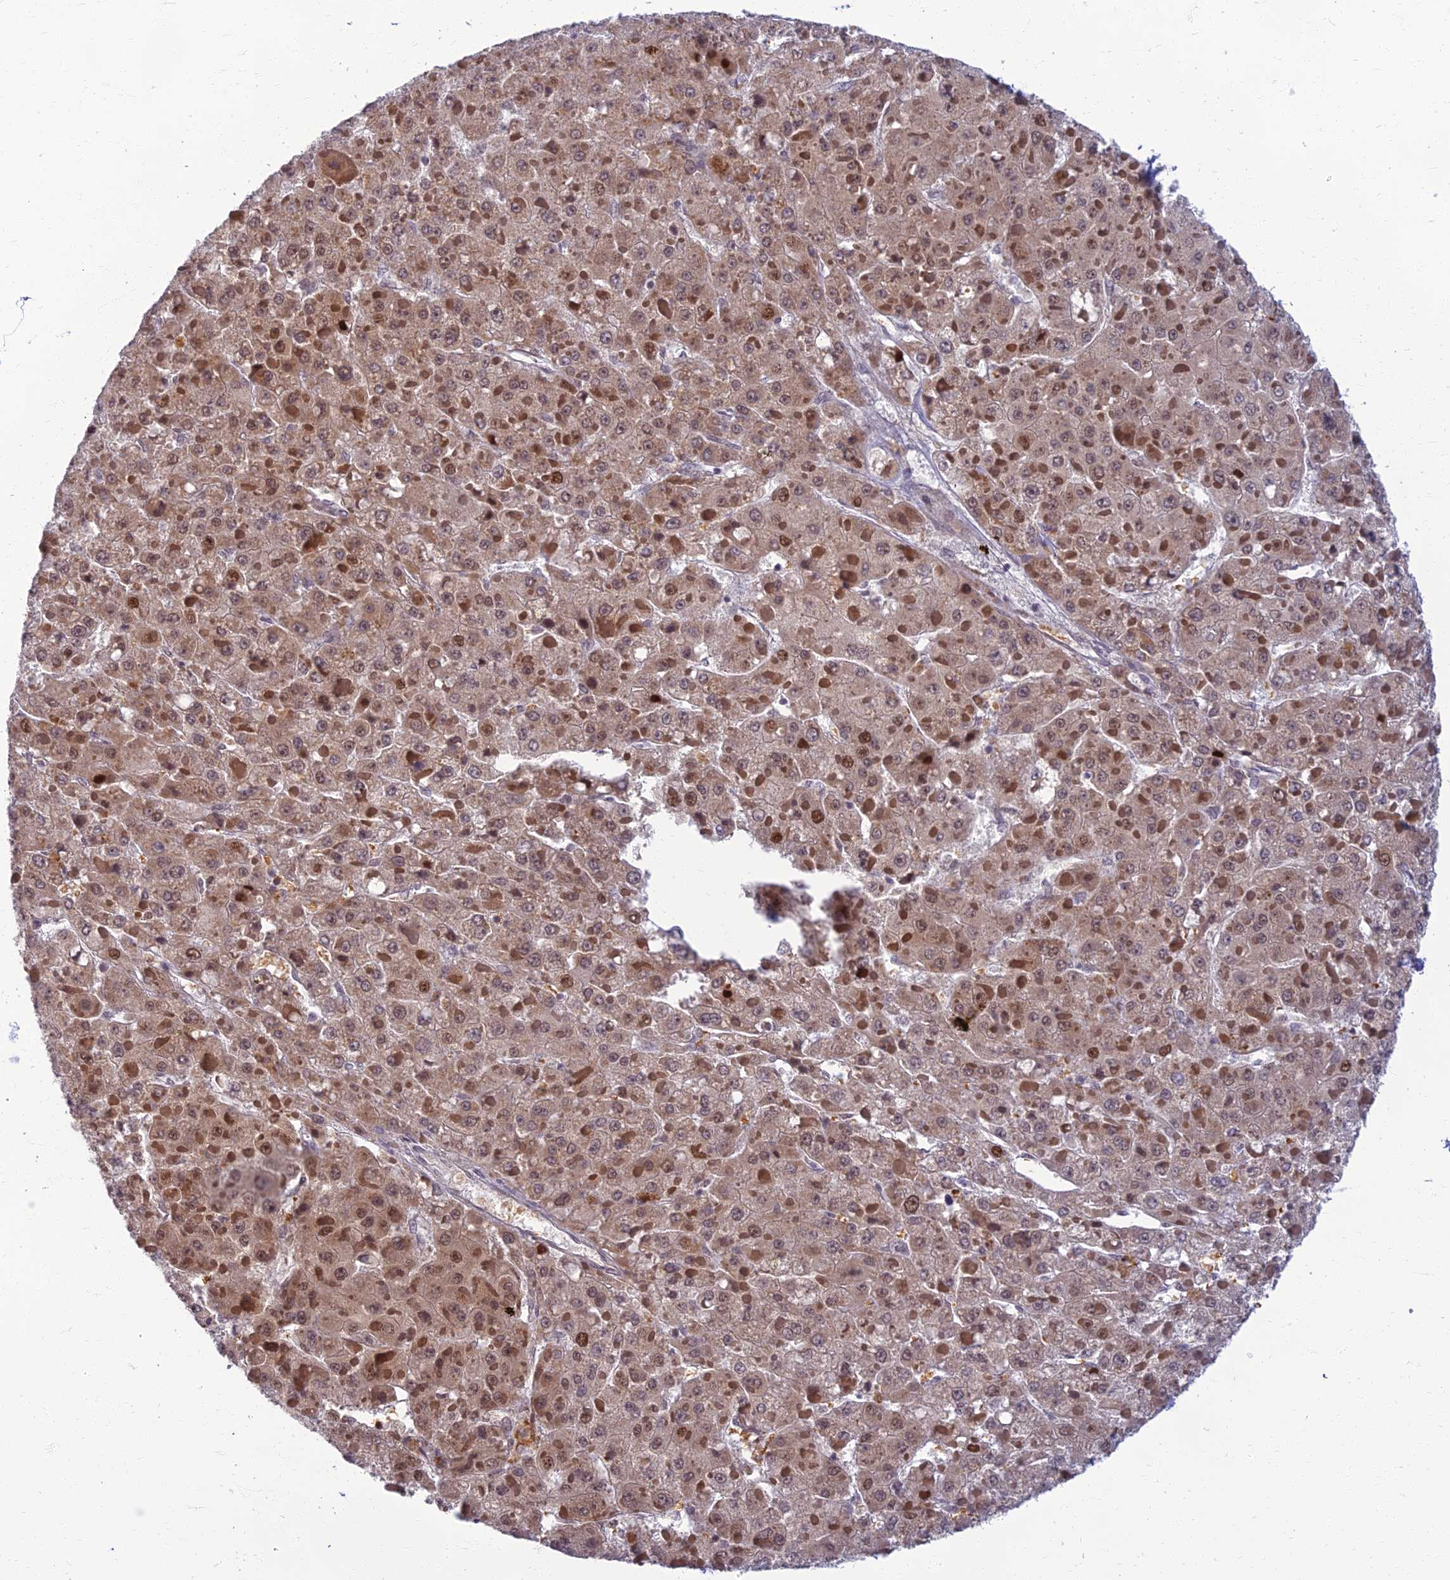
{"staining": {"intensity": "moderate", "quantity": ">75%", "location": "cytoplasmic/membranous,nuclear"}, "tissue": "liver cancer", "cell_type": "Tumor cells", "image_type": "cancer", "snomed": [{"axis": "morphology", "description": "Carcinoma, Hepatocellular, NOS"}, {"axis": "topography", "description": "Liver"}], "caption": "A medium amount of moderate cytoplasmic/membranous and nuclear positivity is identified in approximately >75% of tumor cells in liver cancer tissue.", "gene": "EARS2", "patient": {"sex": "female", "age": 73}}